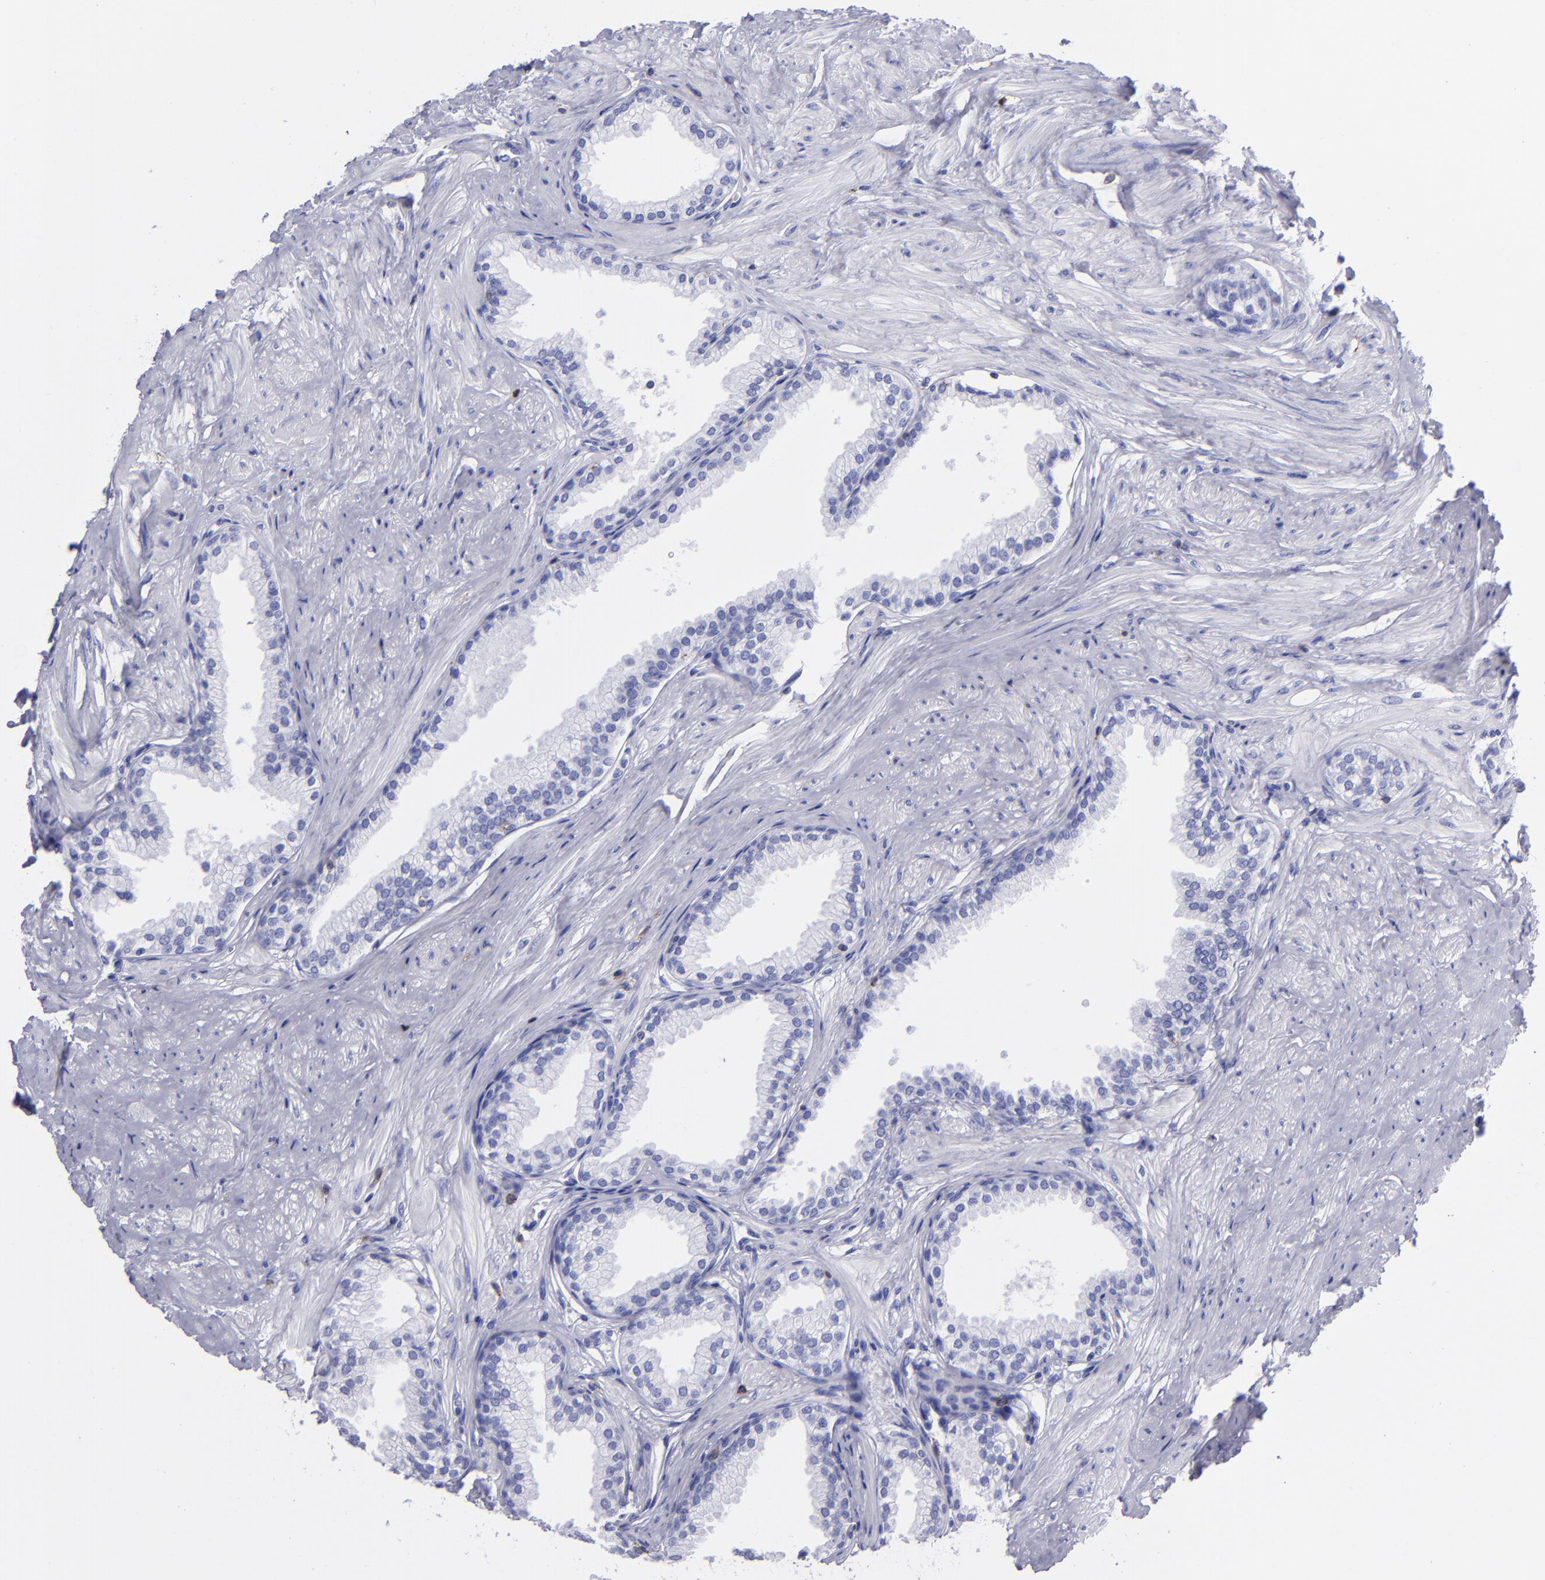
{"staining": {"intensity": "negative", "quantity": "none", "location": "none"}, "tissue": "prostate", "cell_type": "Glandular cells", "image_type": "normal", "snomed": [{"axis": "morphology", "description": "Normal tissue, NOS"}, {"axis": "topography", "description": "Prostate"}], "caption": "DAB (3,3'-diaminobenzidine) immunohistochemical staining of normal human prostate shows no significant positivity in glandular cells. Nuclei are stained in blue.", "gene": "CD6", "patient": {"sex": "male", "age": 64}}